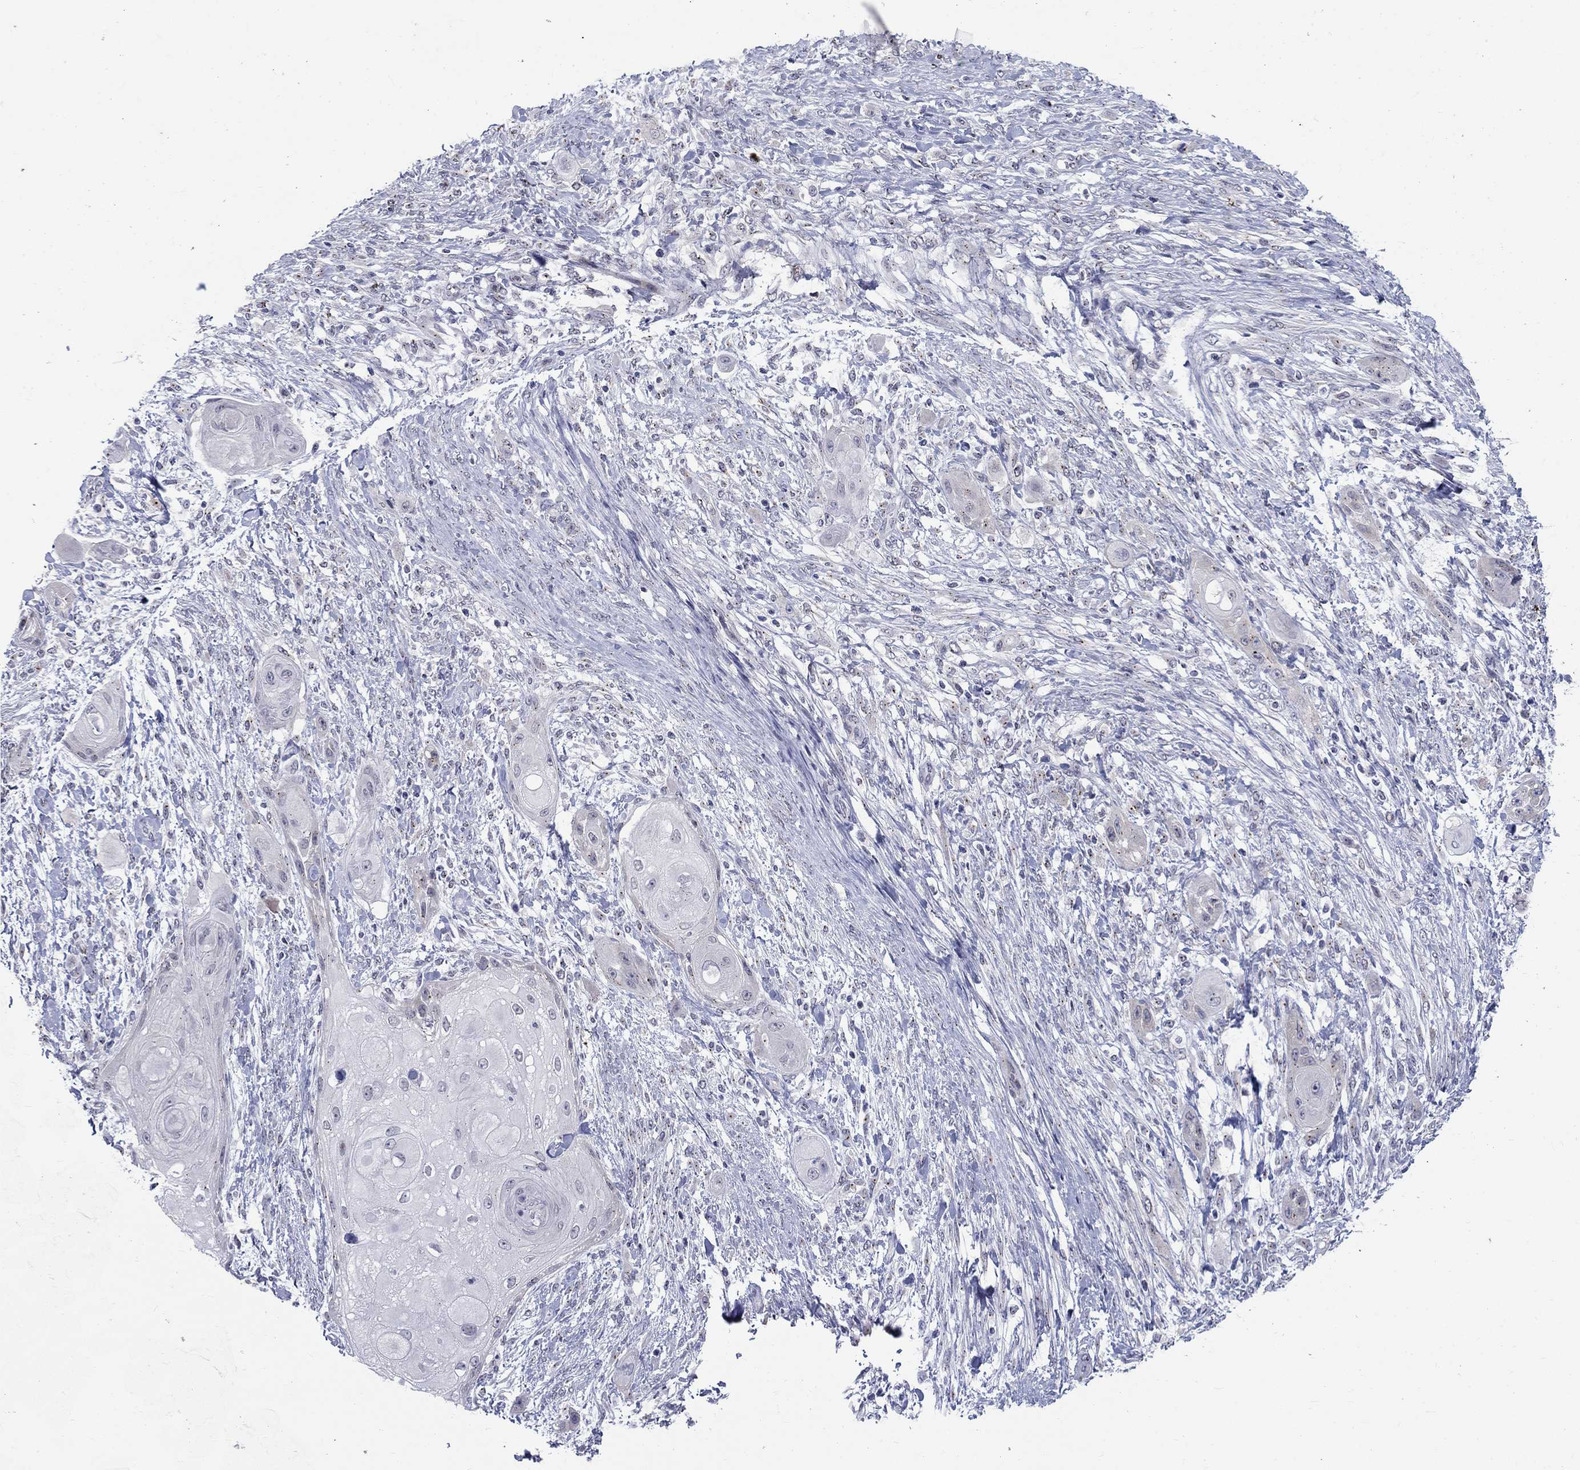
{"staining": {"intensity": "negative", "quantity": "none", "location": "none"}, "tissue": "skin cancer", "cell_type": "Tumor cells", "image_type": "cancer", "snomed": [{"axis": "morphology", "description": "Squamous cell carcinoma, NOS"}, {"axis": "topography", "description": "Skin"}], "caption": "Skin cancer stained for a protein using IHC demonstrates no expression tumor cells.", "gene": "CEP43", "patient": {"sex": "male", "age": 62}}